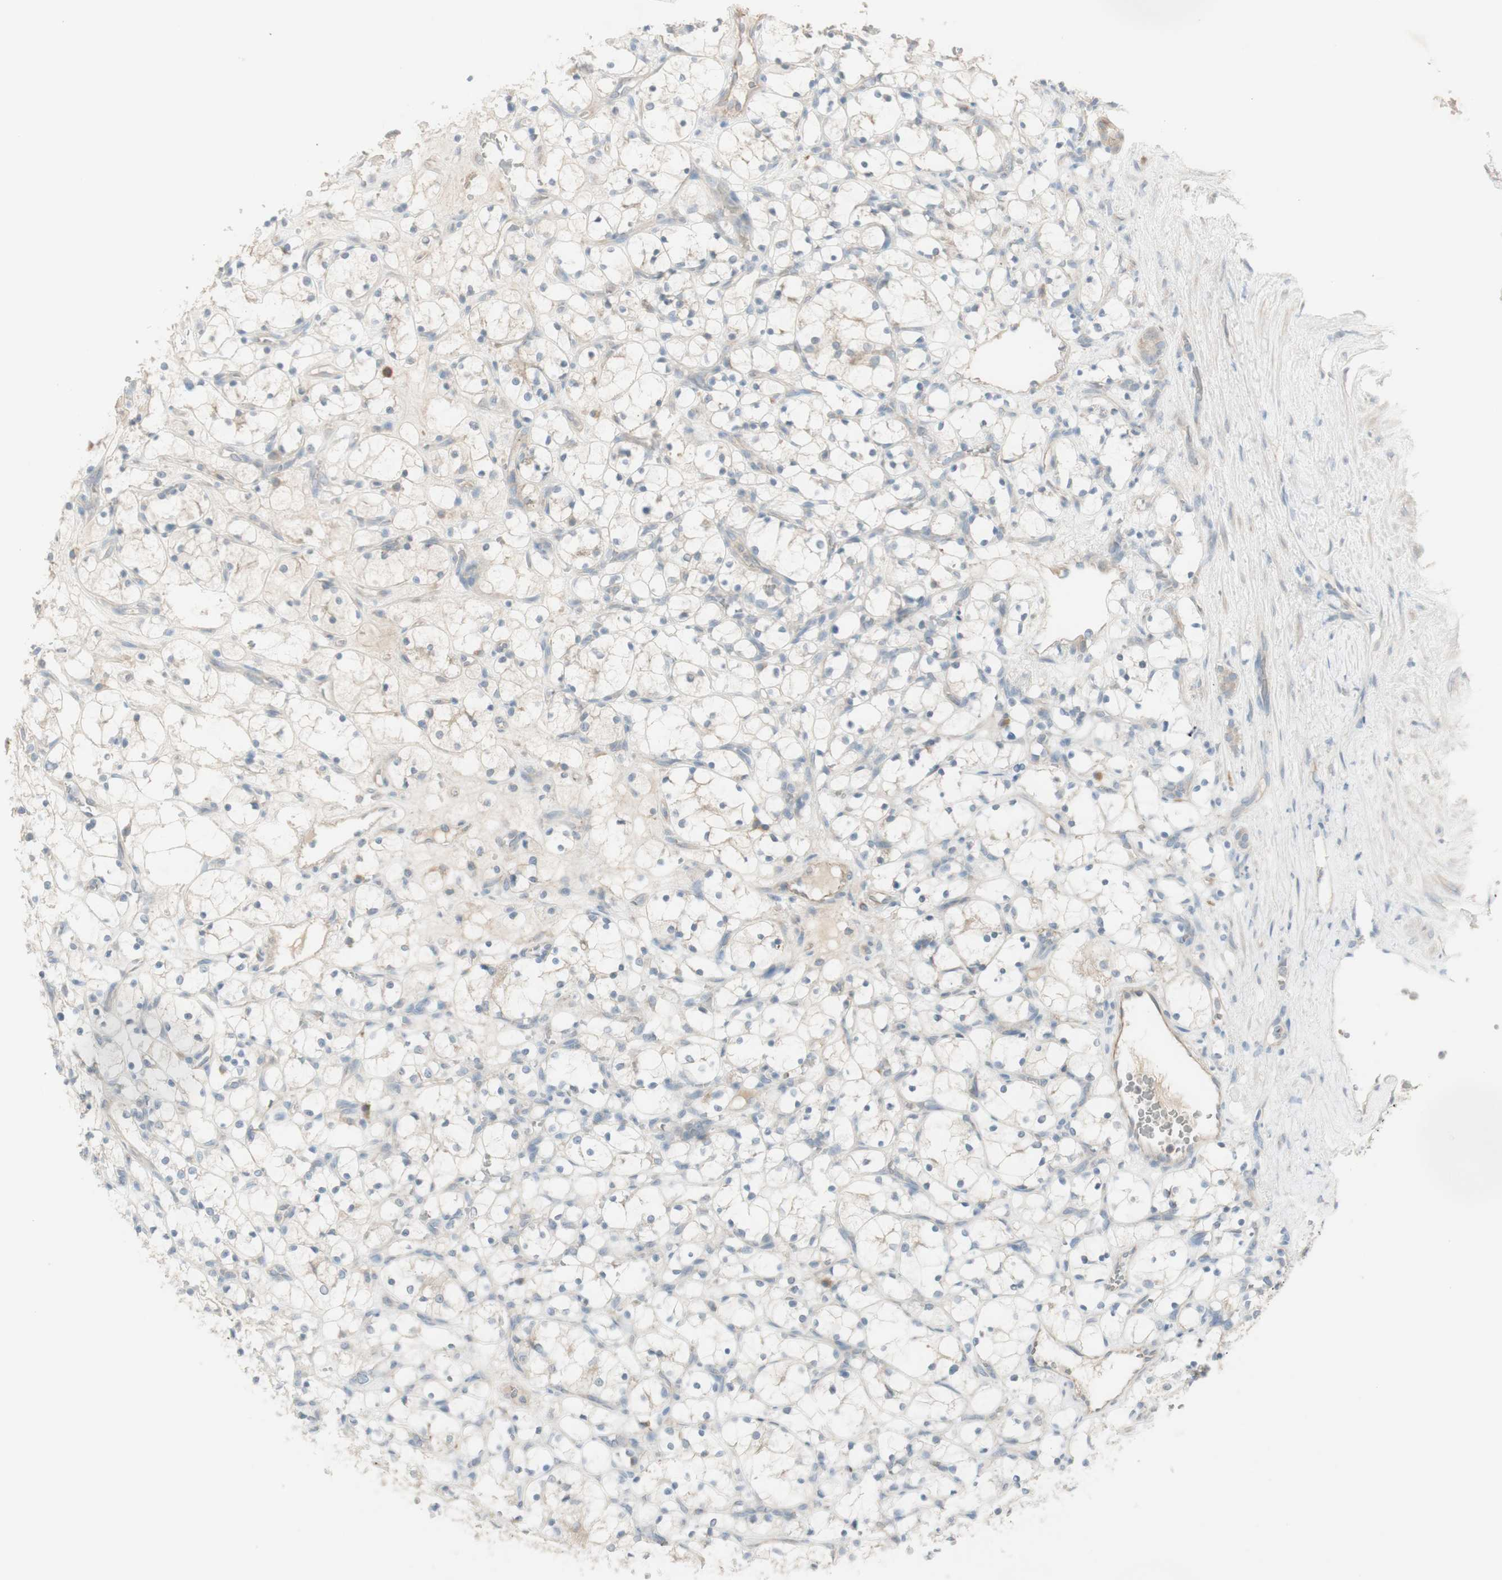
{"staining": {"intensity": "negative", "quantity": "none", "location": "none"}, "tissue": "renal cancer", "cell_type": "Tumor cells", "image_type": "cancer", "snomed": [{"axis": "morphology", "description": "Adenocarcinoma, NOS"}, {"axis": "topography", "description": "Kidney"}], "caption": "Protein analysis of adenocarcinoma (renal) shows no significant staining in tumor cells.", "gene": "PTGER4", "patient": {"sex": "female", "age": 69}}